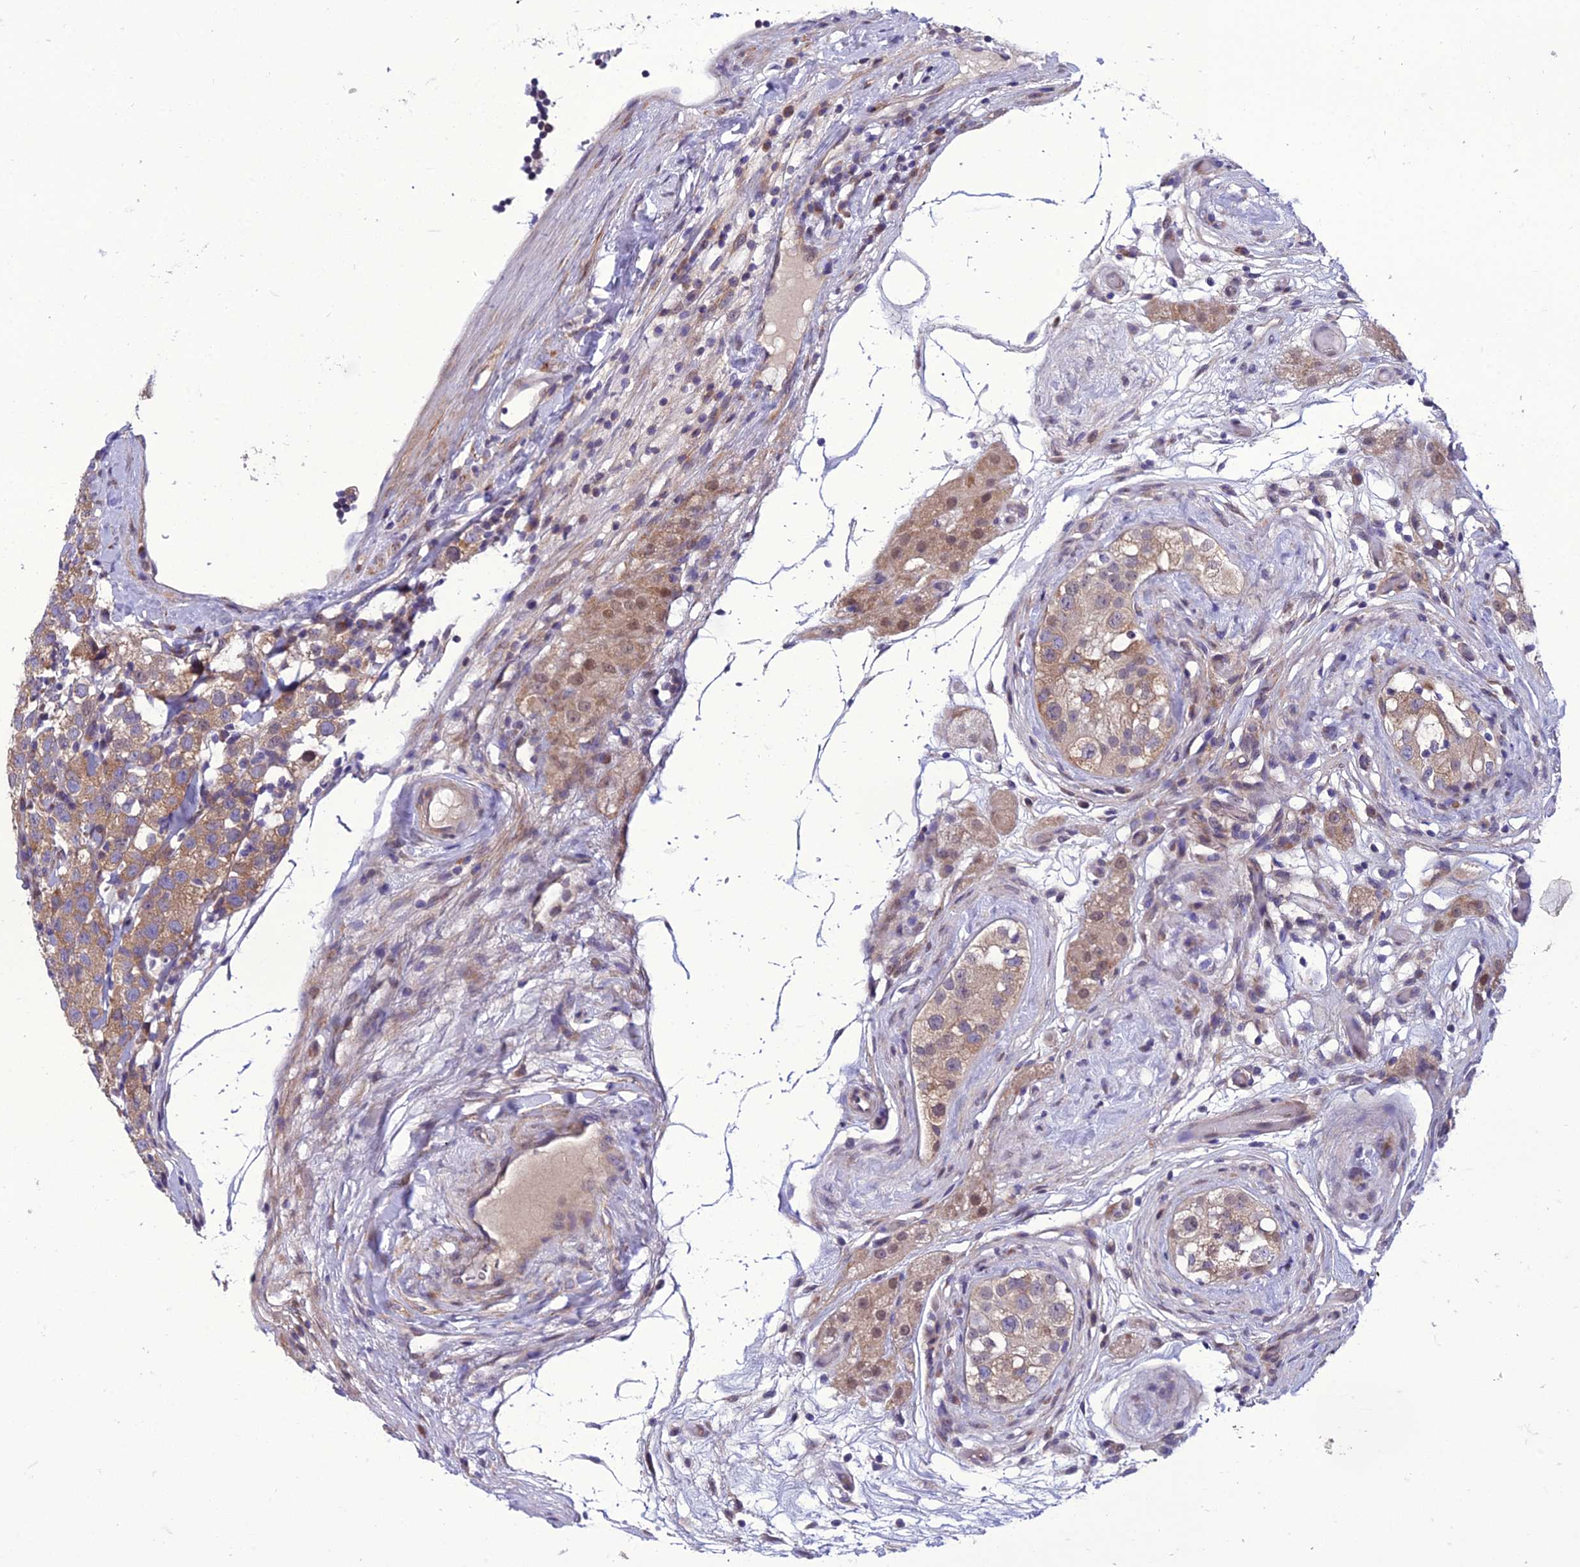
{"staining": {"intensity": "moderate", "quantity": ">75%", "location": "cytoplasmic/membranous"}, "tissue": "testis cancer", "cell_type": "Tumor cells", "image_type": "cancer", "snomed": [{"axis": "morphology", "description": "Seminoma, NOS"}, {"axis": "topography", "description": "Testis"}], "caption": "Testis seminoma stained for a protein demonstrates moderate cytoplasmic/membranous positivity in tumor cells. Using DAB (3,3'-diaminobenzidine) (brown) and hematoxylin (blue) stains, captured at high magnification using brightfield microscopy.", "gene": "GAB4", "patient": {"sex": "male", "age": 34}}